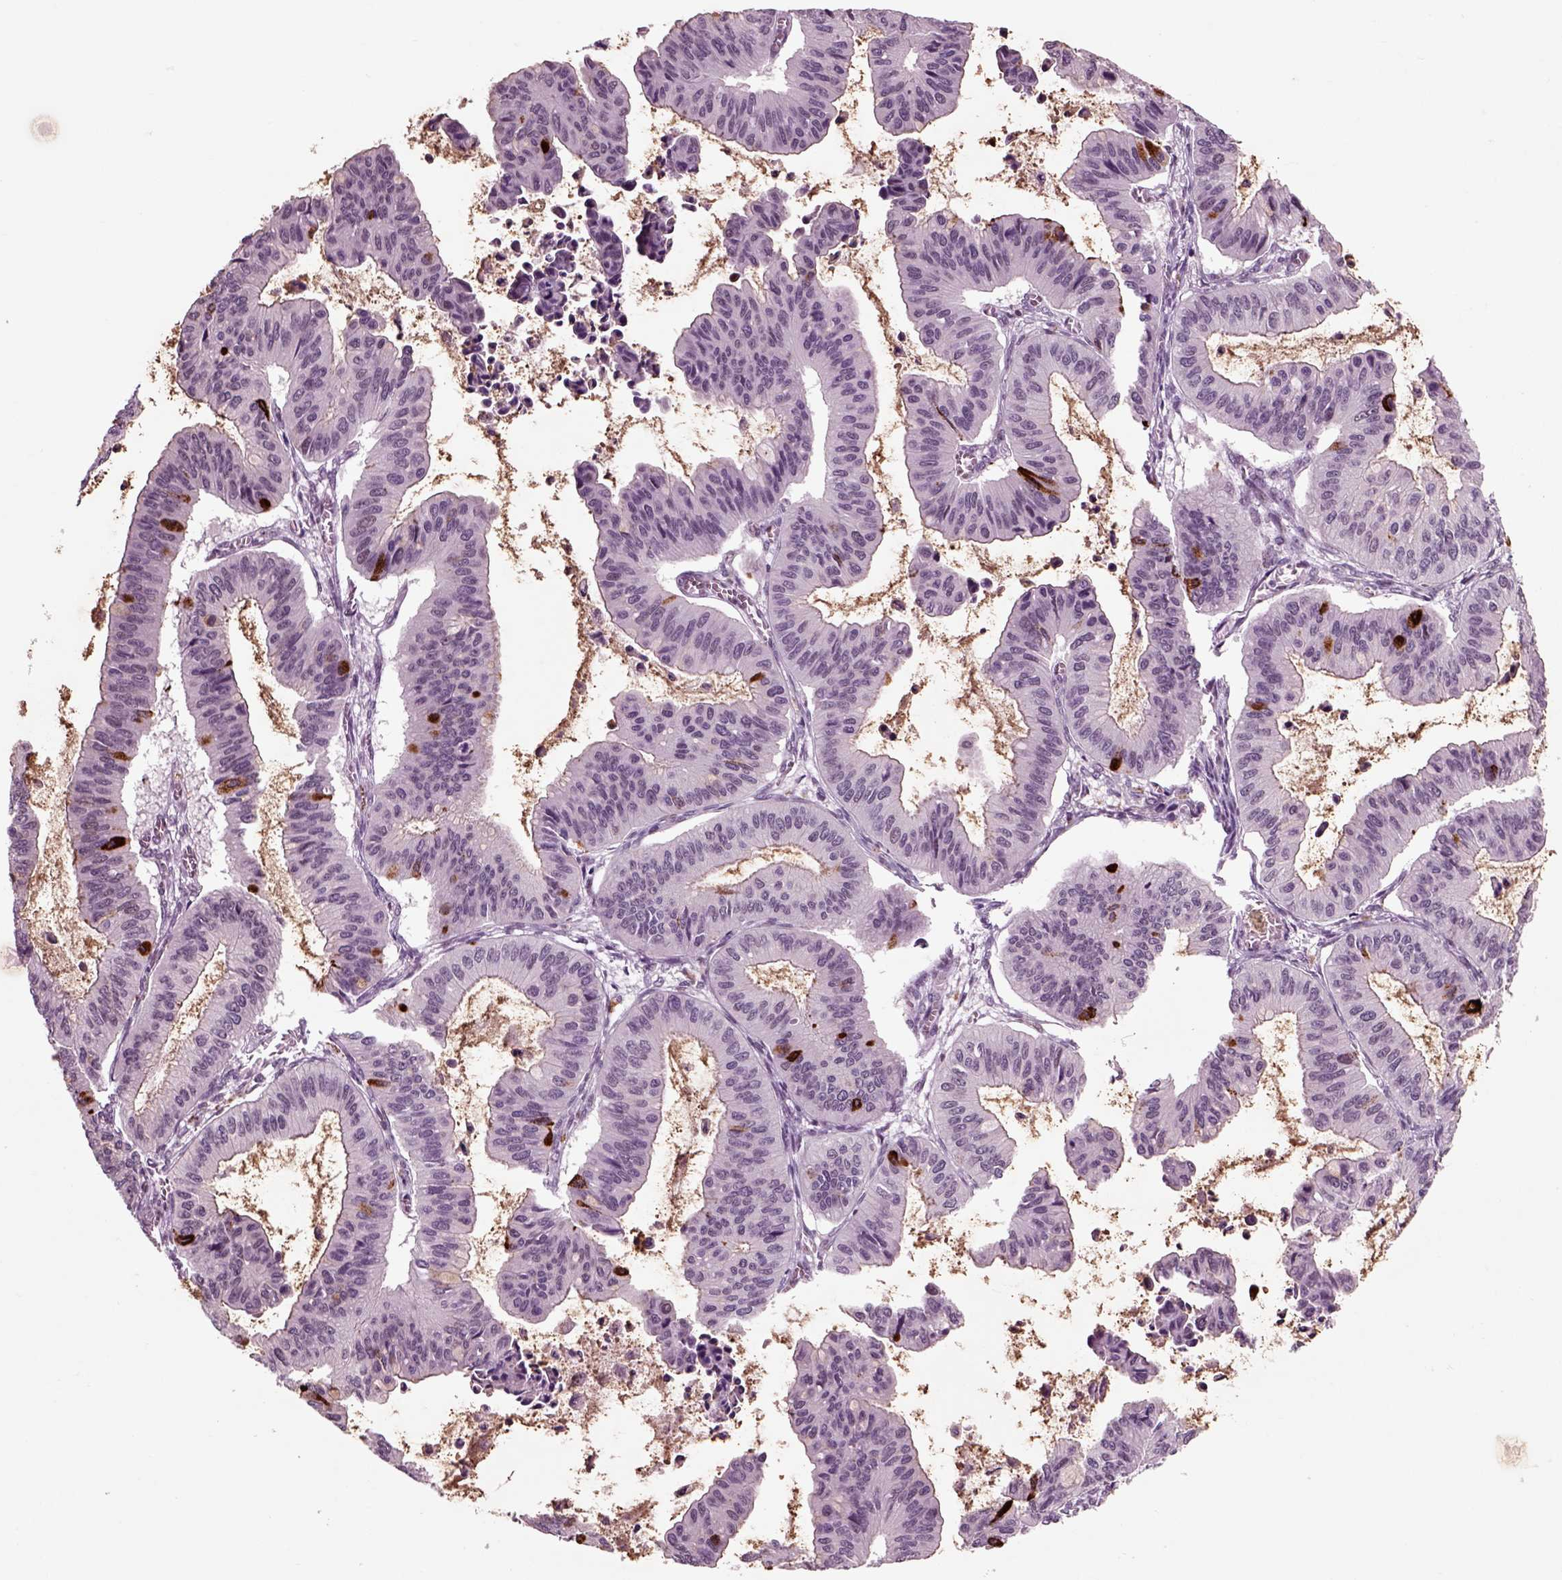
{"staining": {"intensity": "strong", "quantity": "<25%", "location": "cytoplasmic/membranous"}, "tissue": "ovarian cancer", "cell_type": "Tumor cells", "image_type": "cancer", "snomed": [{"axis": "morphology", "description": "Cystadenocarcinoma, mucinous, NOS"}, {"axis": "topography", "description": "Ovary"}], "caption": "Ovarian mucinous cystadenocarcinoma stained with IHC demonstrates strong cytoplasmic/membranous expression in about <25% of tumor cells.", "gene": "CHGB", "patient": {"sex": "female", "age": 72}}